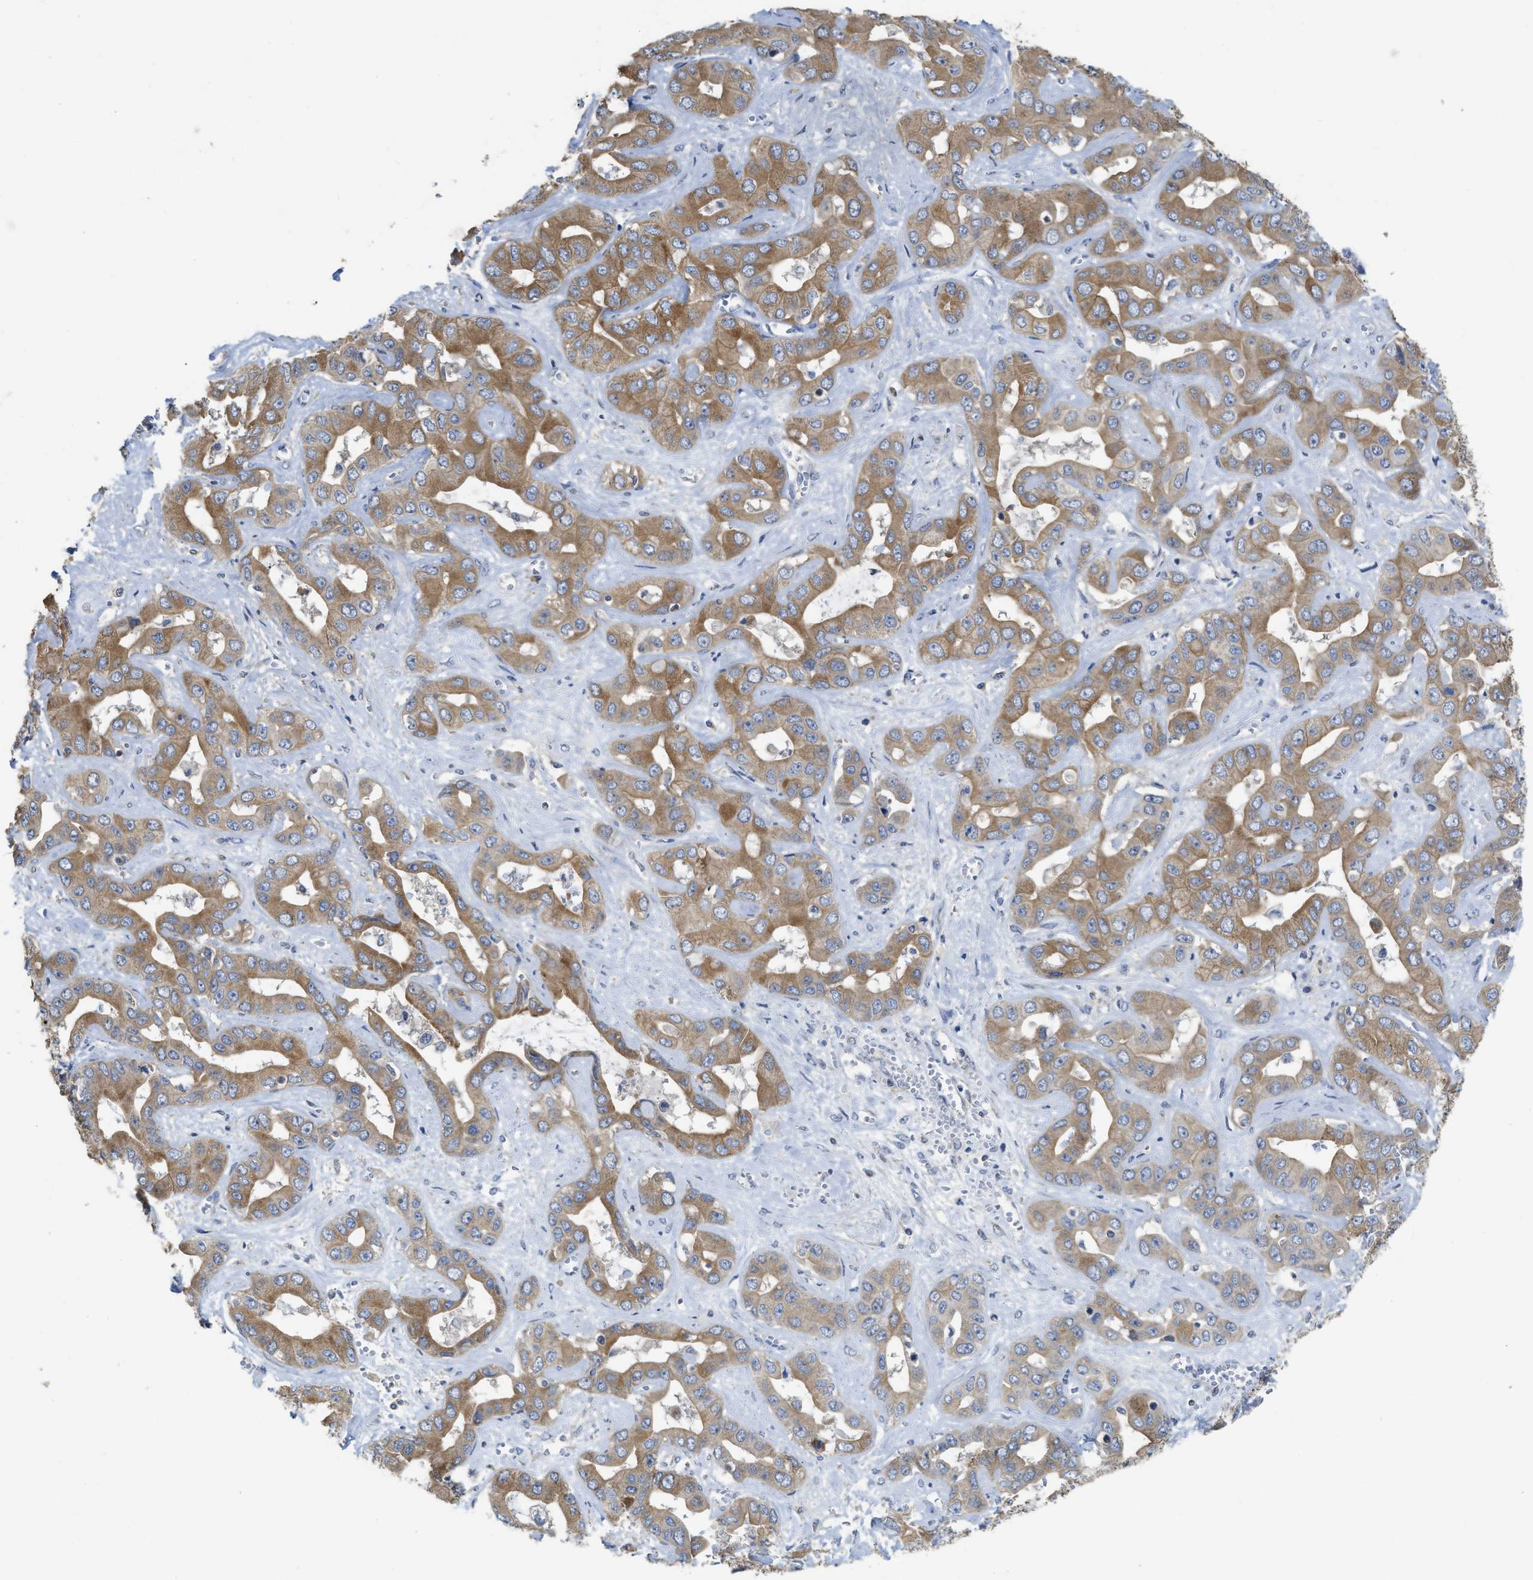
{"staining": {"intensity": "moderate", "quantity": ">75%", "location": "cytoplasmic/membranous"}, "tissue": "liver cancer", "cell_type": "Tumor cells", "image_type": "cancer", "snomed": [{"axis": "morphology", "description": "Cholangiocarcinoma"}, {"axis": "topography", "description": "Liver"}], "caption": "Liver cancer stained for a protein shows moderate cytoplasmic/membranous positivity in tumor cells. Using DAB (brown) and hematoxylin (blue) stains, captured at high magnification using brightfield microscopy.", "gene": "SFXN2", "patient": {"sex": "female", "age": 52}}